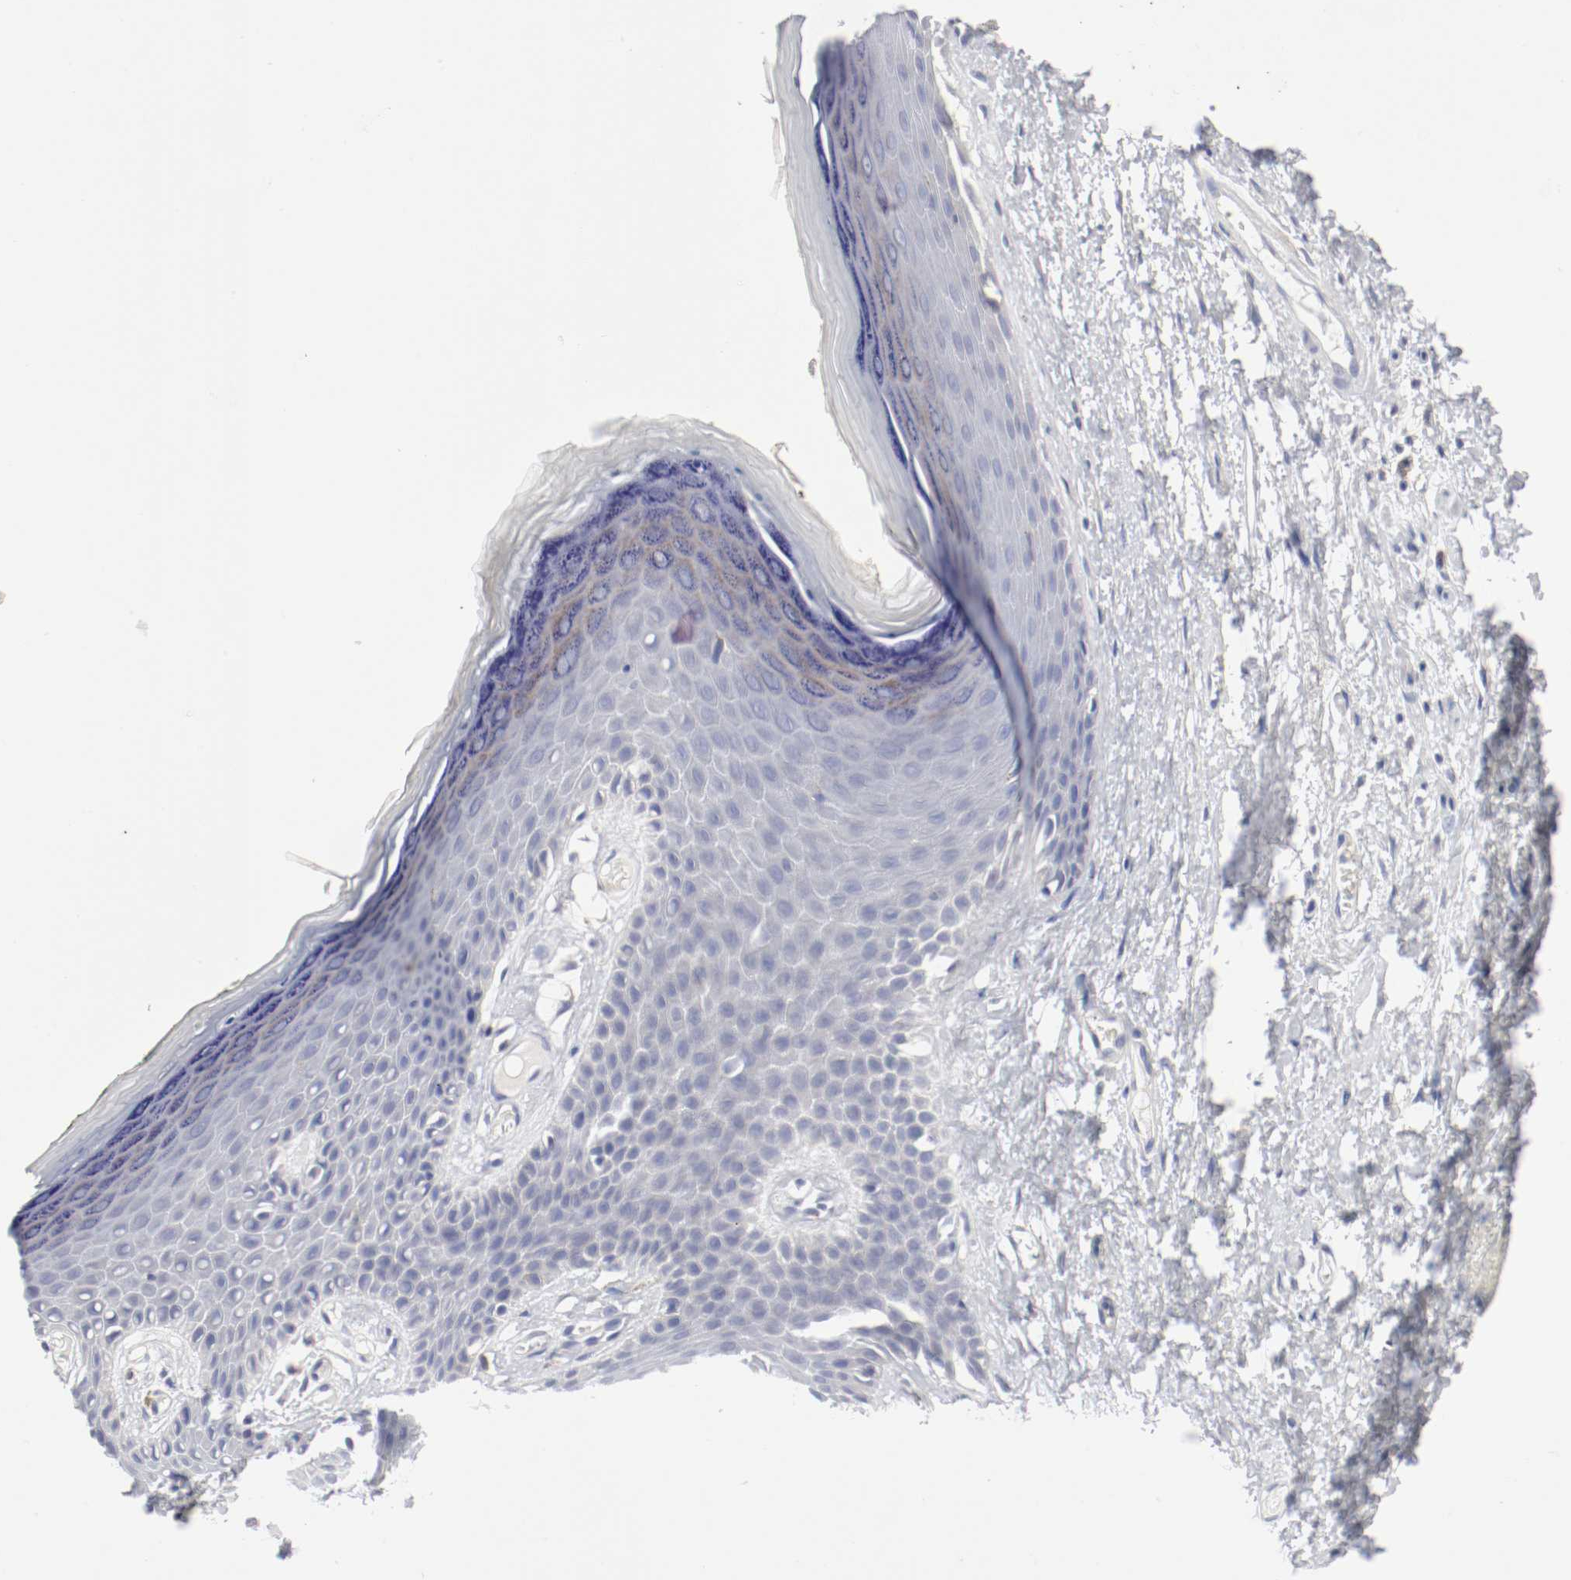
{"staining": {"intensity": "weak", "quantity": "<25%", "location": "cytoplasmic/membranous"}, "tissue": "skin", "cell_type": "Epidermal cells", "image_type": "normal", "snomed": [{"axis": "morphology", "description": "Normal tissue, NOS"}, {"axis": "morphology", "description": "Inflammation, NOS"}, {"axis": "topography", "description": "Vulva"}], "caption": "IHC histopathology image of normal human skin stained for a protein (brown), which demonstrates no staining in epidermal cells. The staining is performed using DAB (3,3'-diaminobenzidine) brown chromogen with nuclei counter-stained in using hematoxylin.", "gene": "ITGAX", "patient": {"sex": "female", "age": 84}}